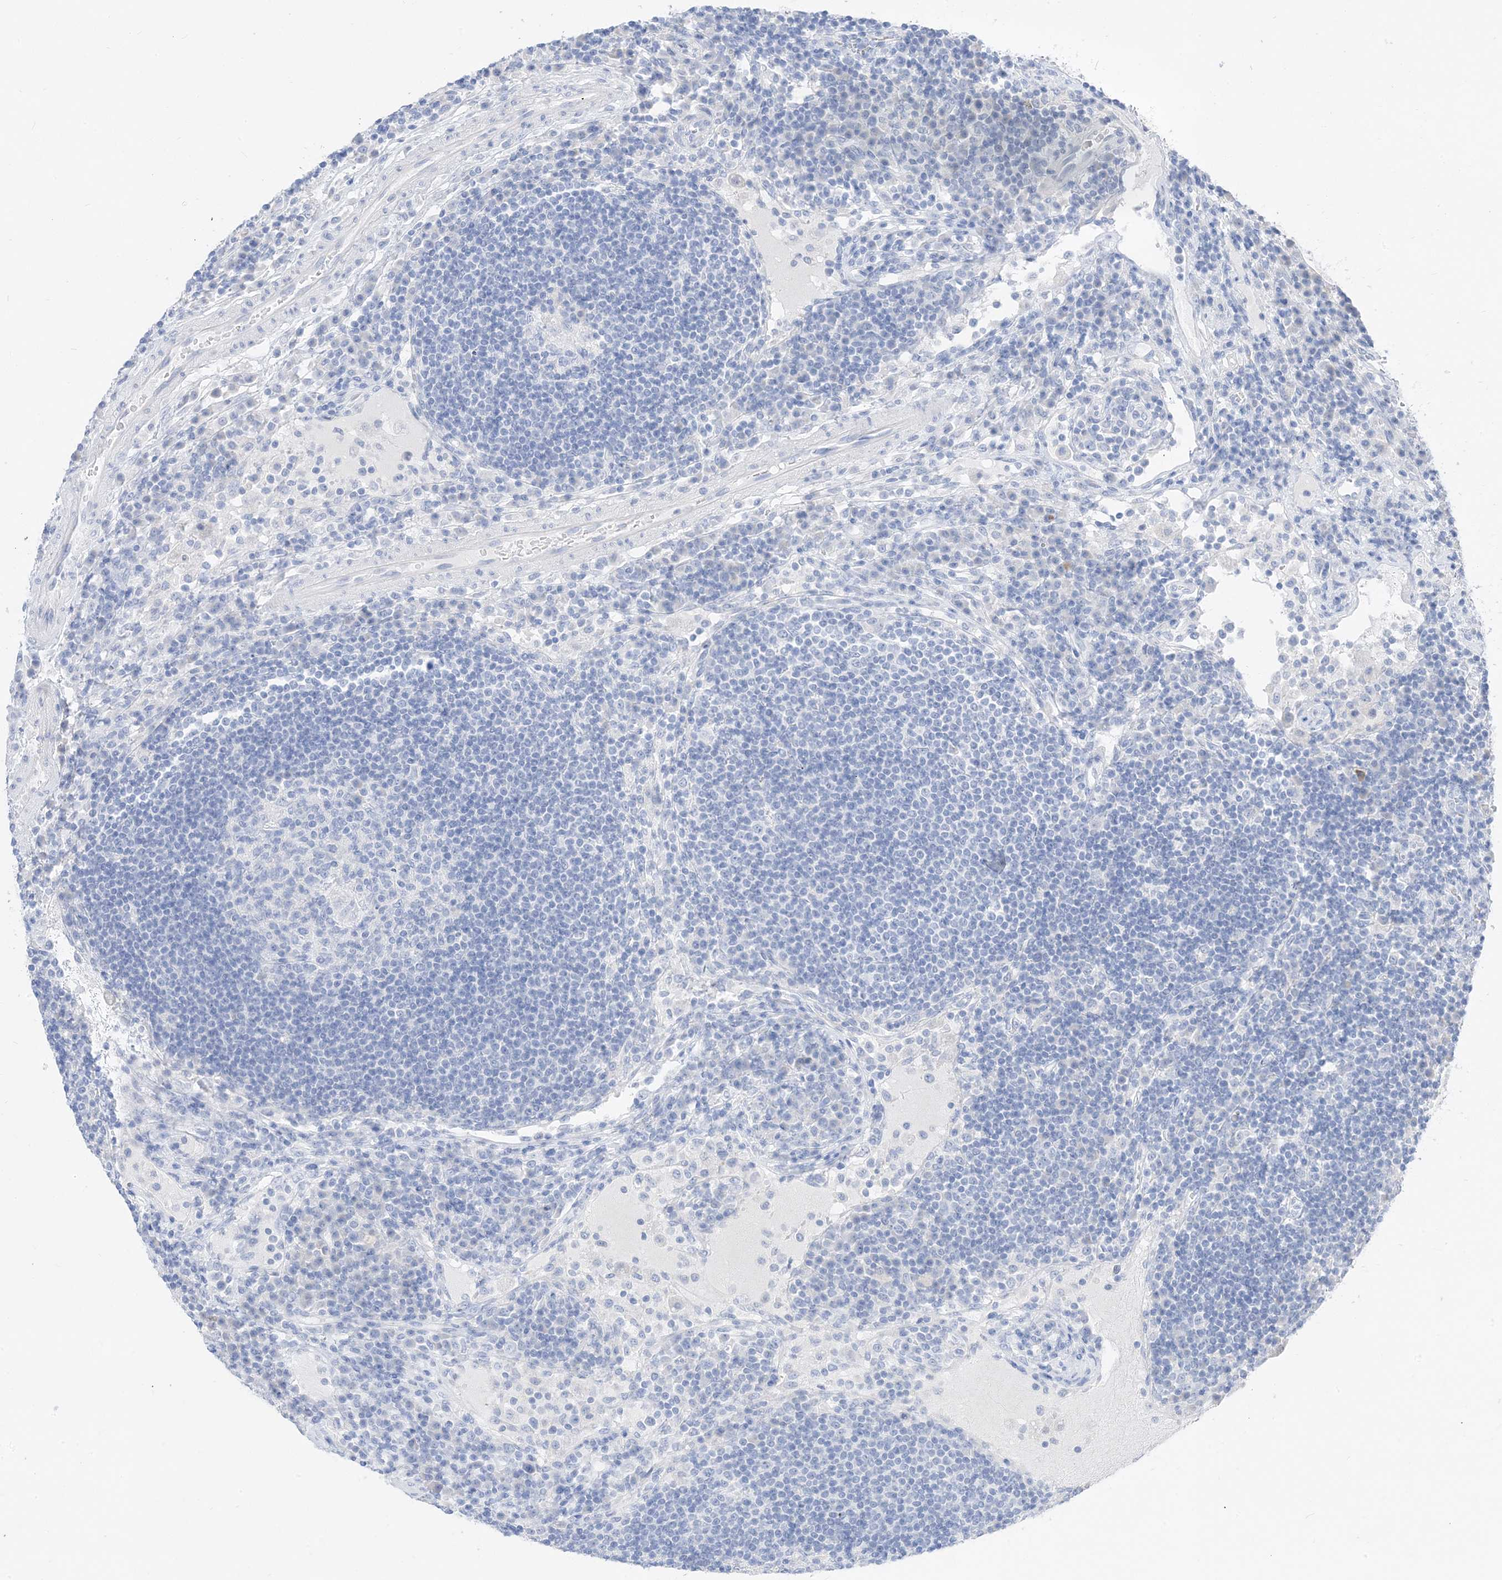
{"staining": {"intensity": "negative", "quantity": "none", "location": "none"}, "tissue": "lymph node", "cell_type": "Germinal center cells", "image_type": "normal", "snomed": [{"axis": "morphology", "description": "Normal tissue, NOS"}, {"axis": "topography", "description": "Lymph node"}], "caption": "Micrograph shows no significant protein expression in germinal center cells of unremarkable lymph node.", "gene": "MUC17", "patient": {"sex": "female", "age": 53}}